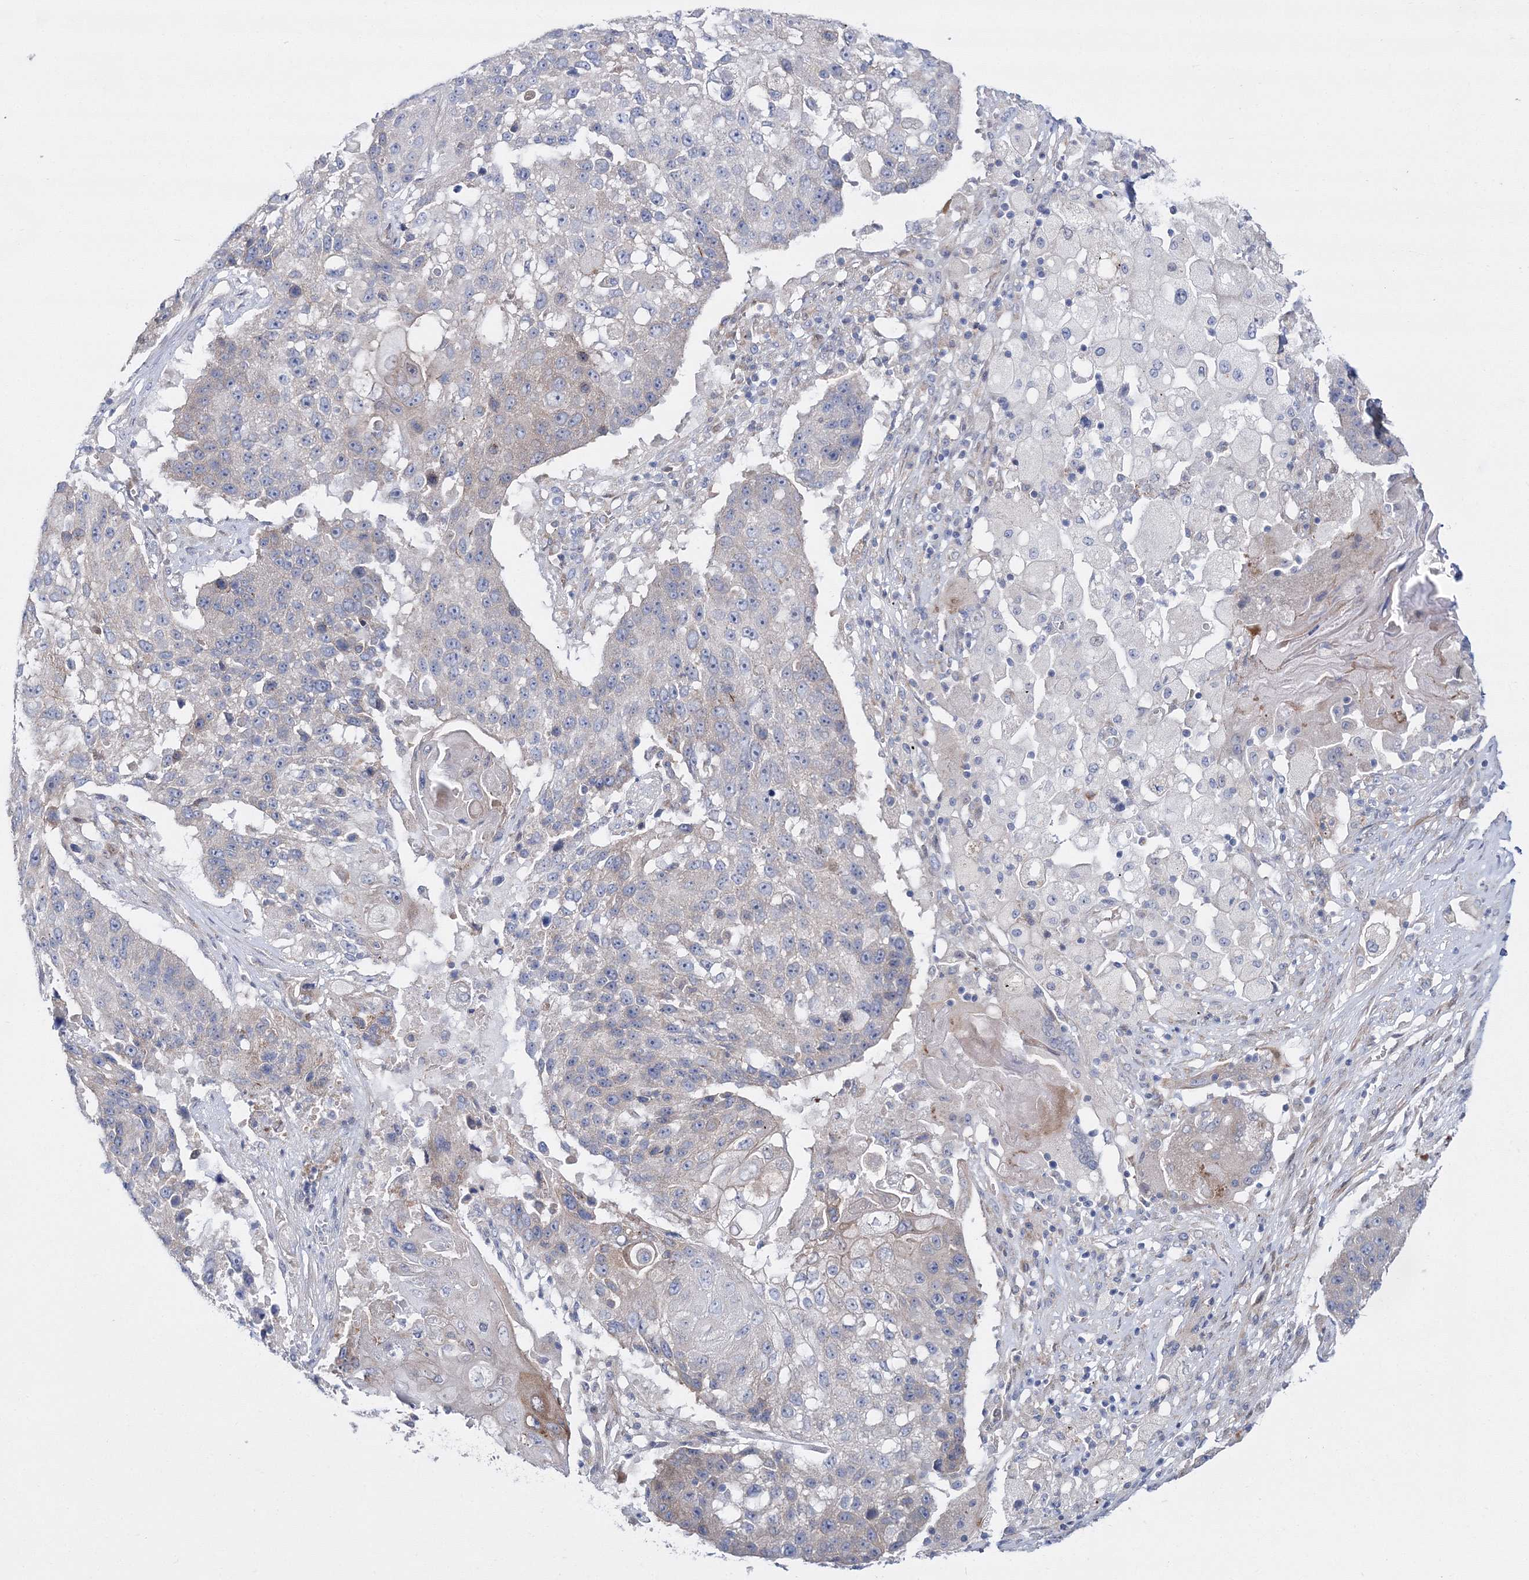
{"staining": {"intensity": "negative", "quantity": "none", "location": "none"}, "tissue": "lung cancer", "cell_type": "Tumor cells", "image_type": "cancer", "snomed": [{"axis": "morphology", "description": "Squamous cell carcinoma, NOS"}, {"axis": "topography", "description": "Lung"}], "caption": "This is an immunohistochemistry (IHC) micrograph of human lung cancer (squamous cell carcinoma). There is no staining in tumor cells.", "gene": "ARHGAP32", "patient": {"sex": "male", "age": 61}}